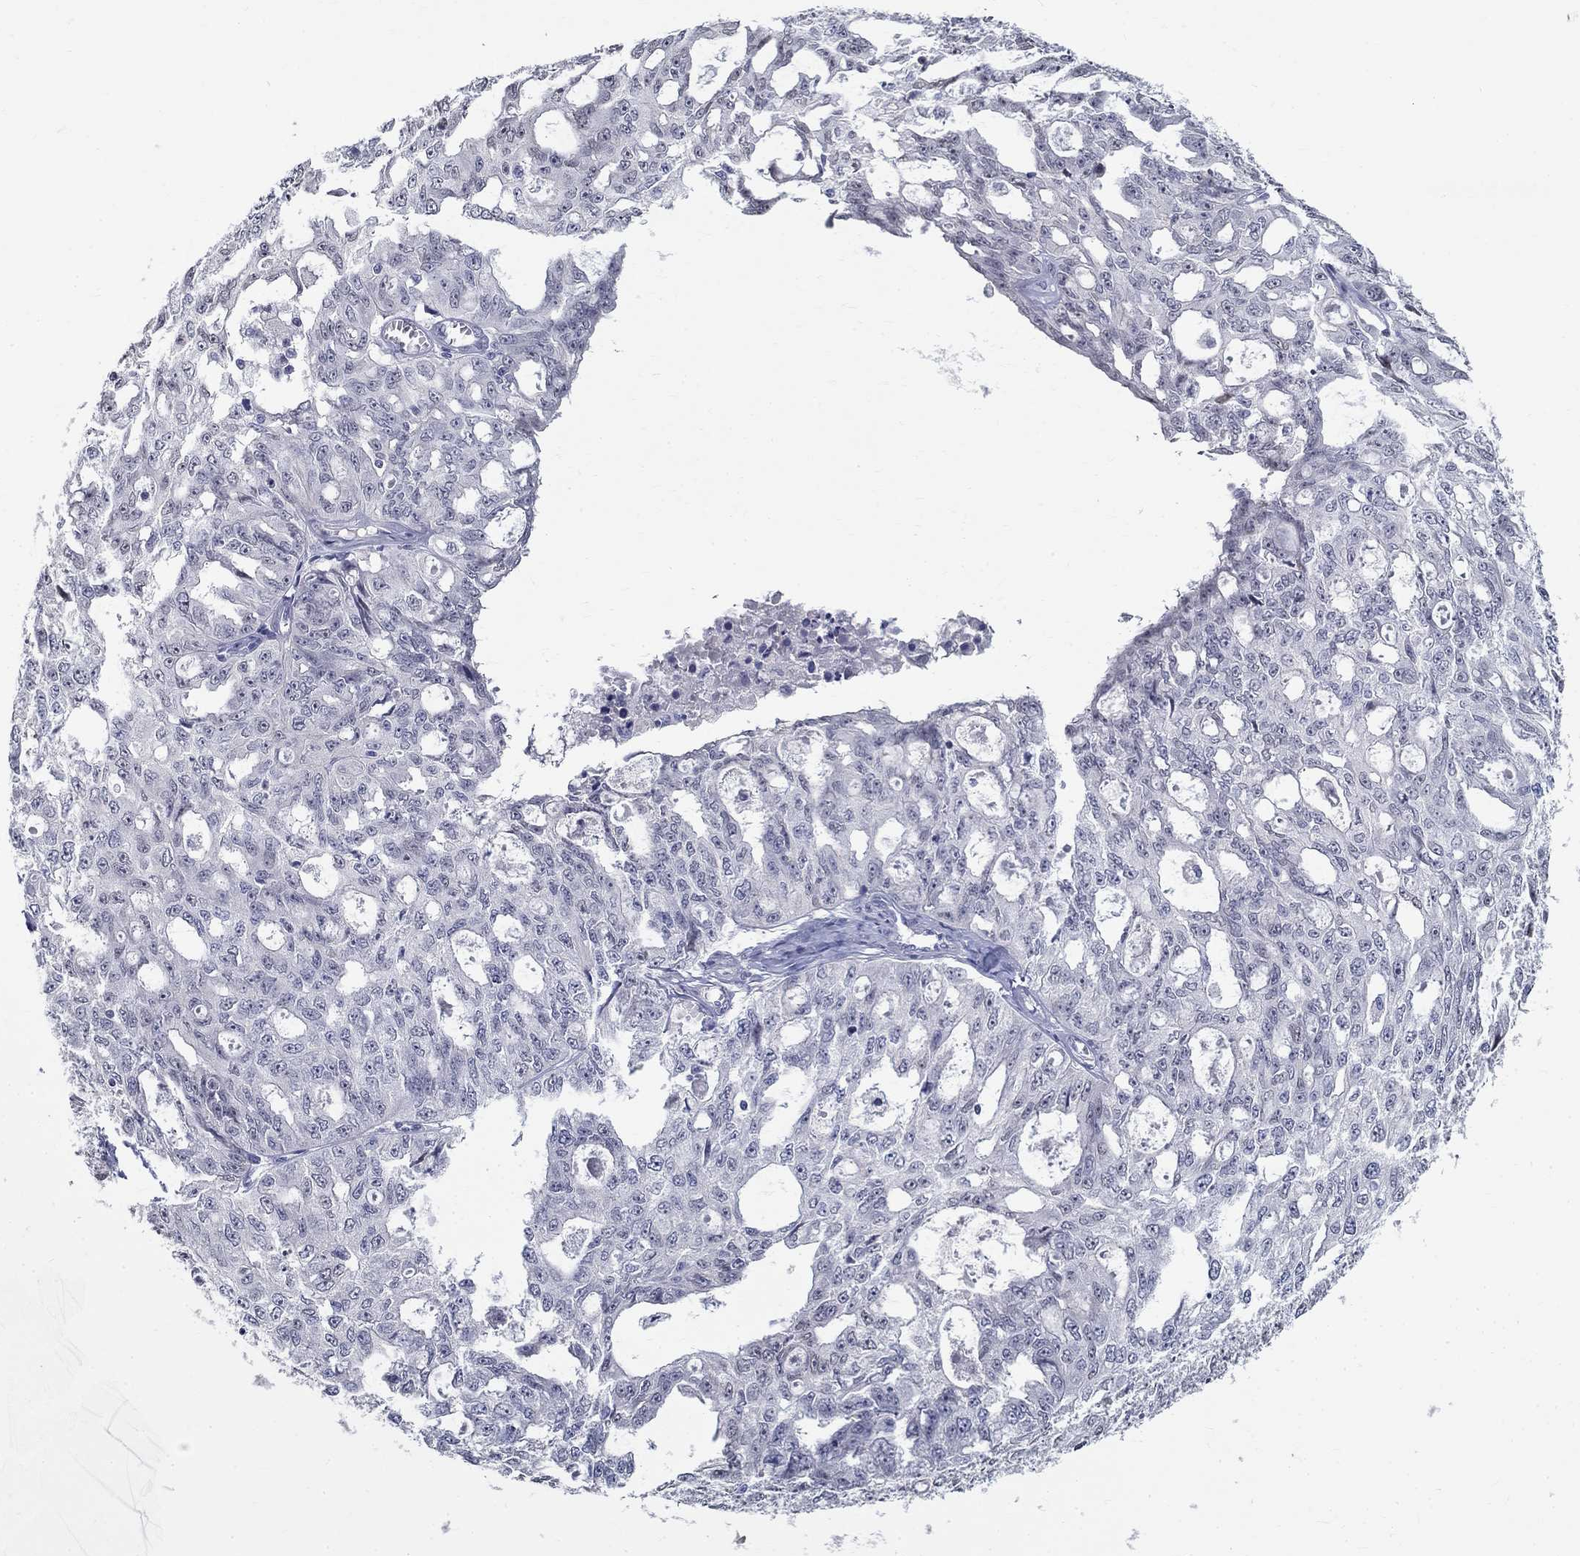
{"staining": {"intensity": "negative", "quantity": "none", "location": "none"}, "tissue": "ovarian cancer", "cell_type": "Tumor cells", "image_type": "cancer", "snomed": [{"axis": "morphology", "description": "Carcinoma, endometroid"}, {"axis": "topography", "description": "Ovary"}], "caption": "An IHC micrograph of ovarian cancer is shown. There is no staining in tumor cells of ovarian cancer.", "gene": "GUCA1A", "patient": {"sex": "female", "age": 65}}